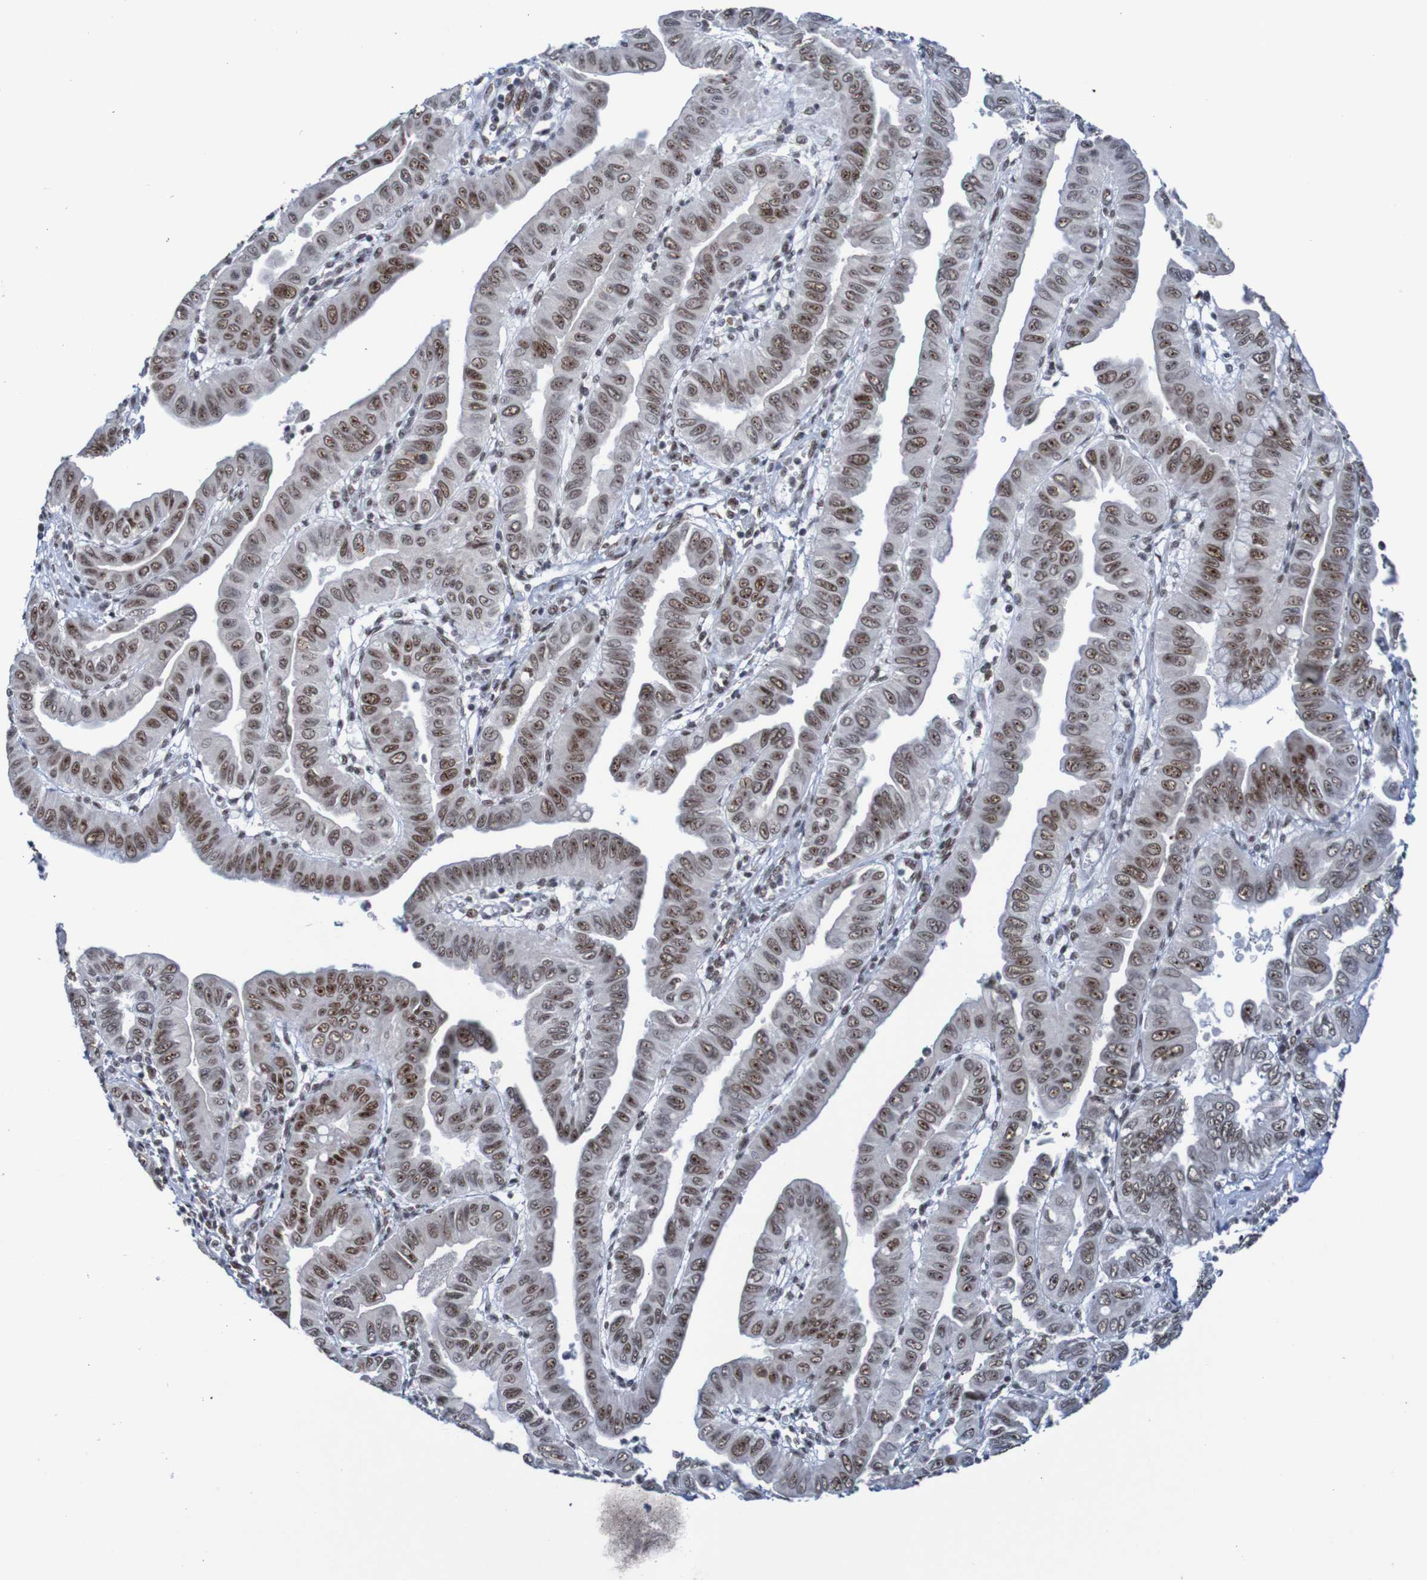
{"staining": {"intensity": "moderate", "quantity": ">75%", "location": "nuclear"}, "tissue": "pancreatic cancer", "cell_type": "Tumor cells", "image_type": "cancer", "snomed": [{"axis": "morphology", "description": "Normal tissue, NOS"}, {"axis": "topography", "description": "Lymph node"}], "caption": "Immunohistochemical staining of human pancreatic cancer exhibits medium levels of moderate nuclear protein expression in about >75% of tumor cells.", "gene": "CDC5L", "patient": {"sex": "male", "age": 50}}